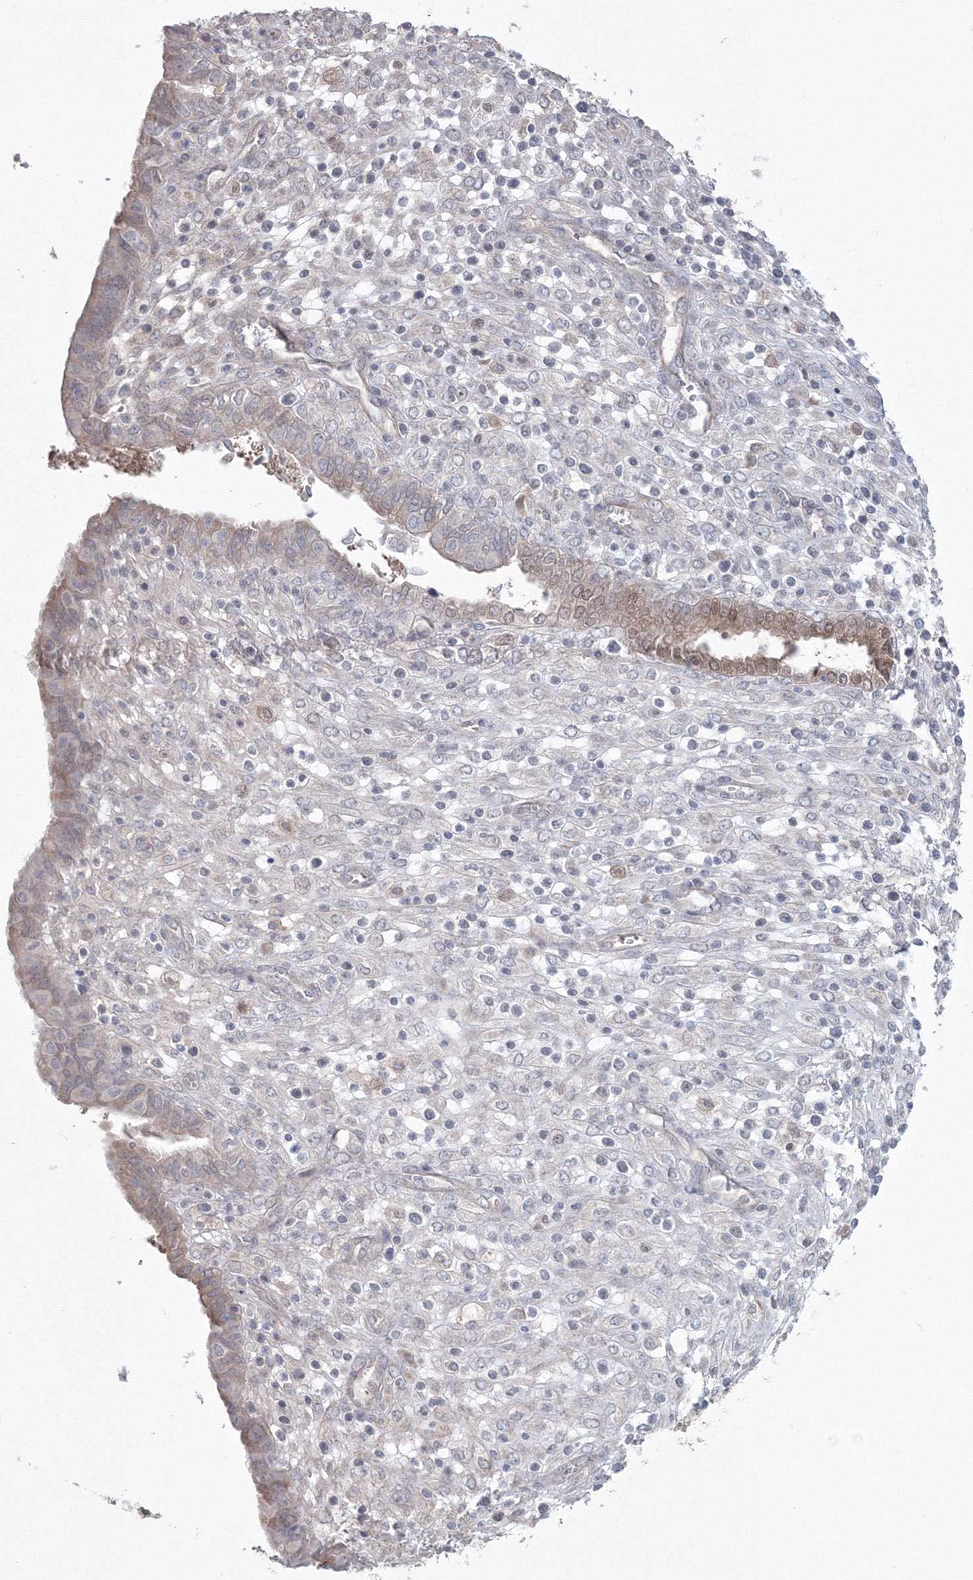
{"staining": {"intensity": "weak", "quantity": "<25%", "location": "cytoplasmic/membranous,nuclear"}, "tissue": "endometrial cancer", "cell_type": "Tumor cells", "image_type": "cancer", "snomed": [{"axis": "morphology", "description": "Normal tissue, NOS"}, {"axis": "morphology", "description": "Adenocarcinoma, NOS"}, {"axis": "topography", "description": "Endometrium"}], "caption": "IHC of endometrial cancer (adenocarcinoma) displays no staining in tumor cells.", "gene": "MKRN2", "patient": {"sex": "female", "age": 53}}